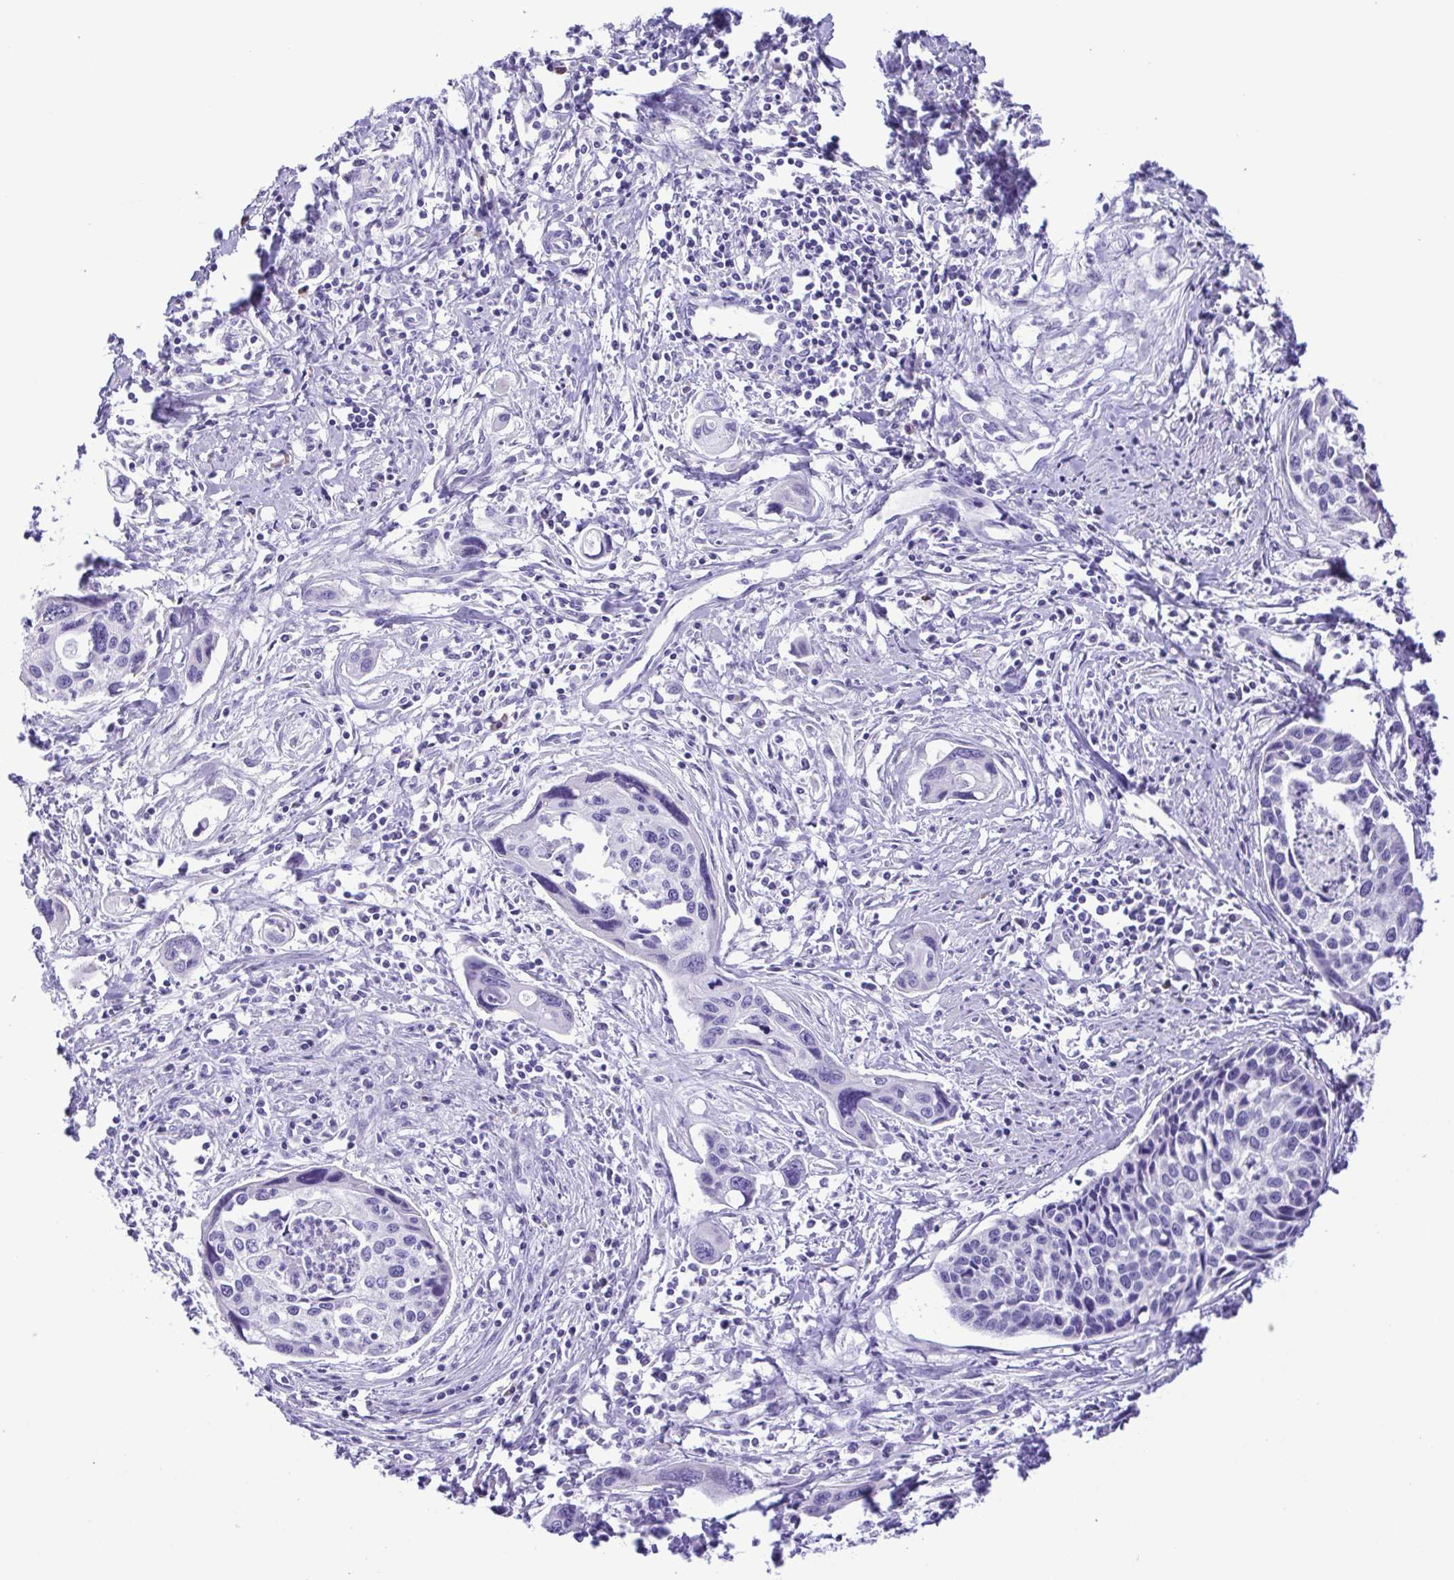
{"staining": {"intensity": "negative", "quantity": "none", "location": "none"}, "tissue": "cervical cancer", "cell_type": "Tumor cells", "image_type": "cancer", "snomed": [{"axis": "morphology", "description": "Squamous cell carcinoma, NOS"}, {"axis": "topography", "description": "Cervix"}], "caption": "The IHC histopathology image has no significant positivity in tumor cells of cervical squamous cell carcinoma tissue.", "gene": "PAK3", "patient": {"sex": "female", "age": 31}}